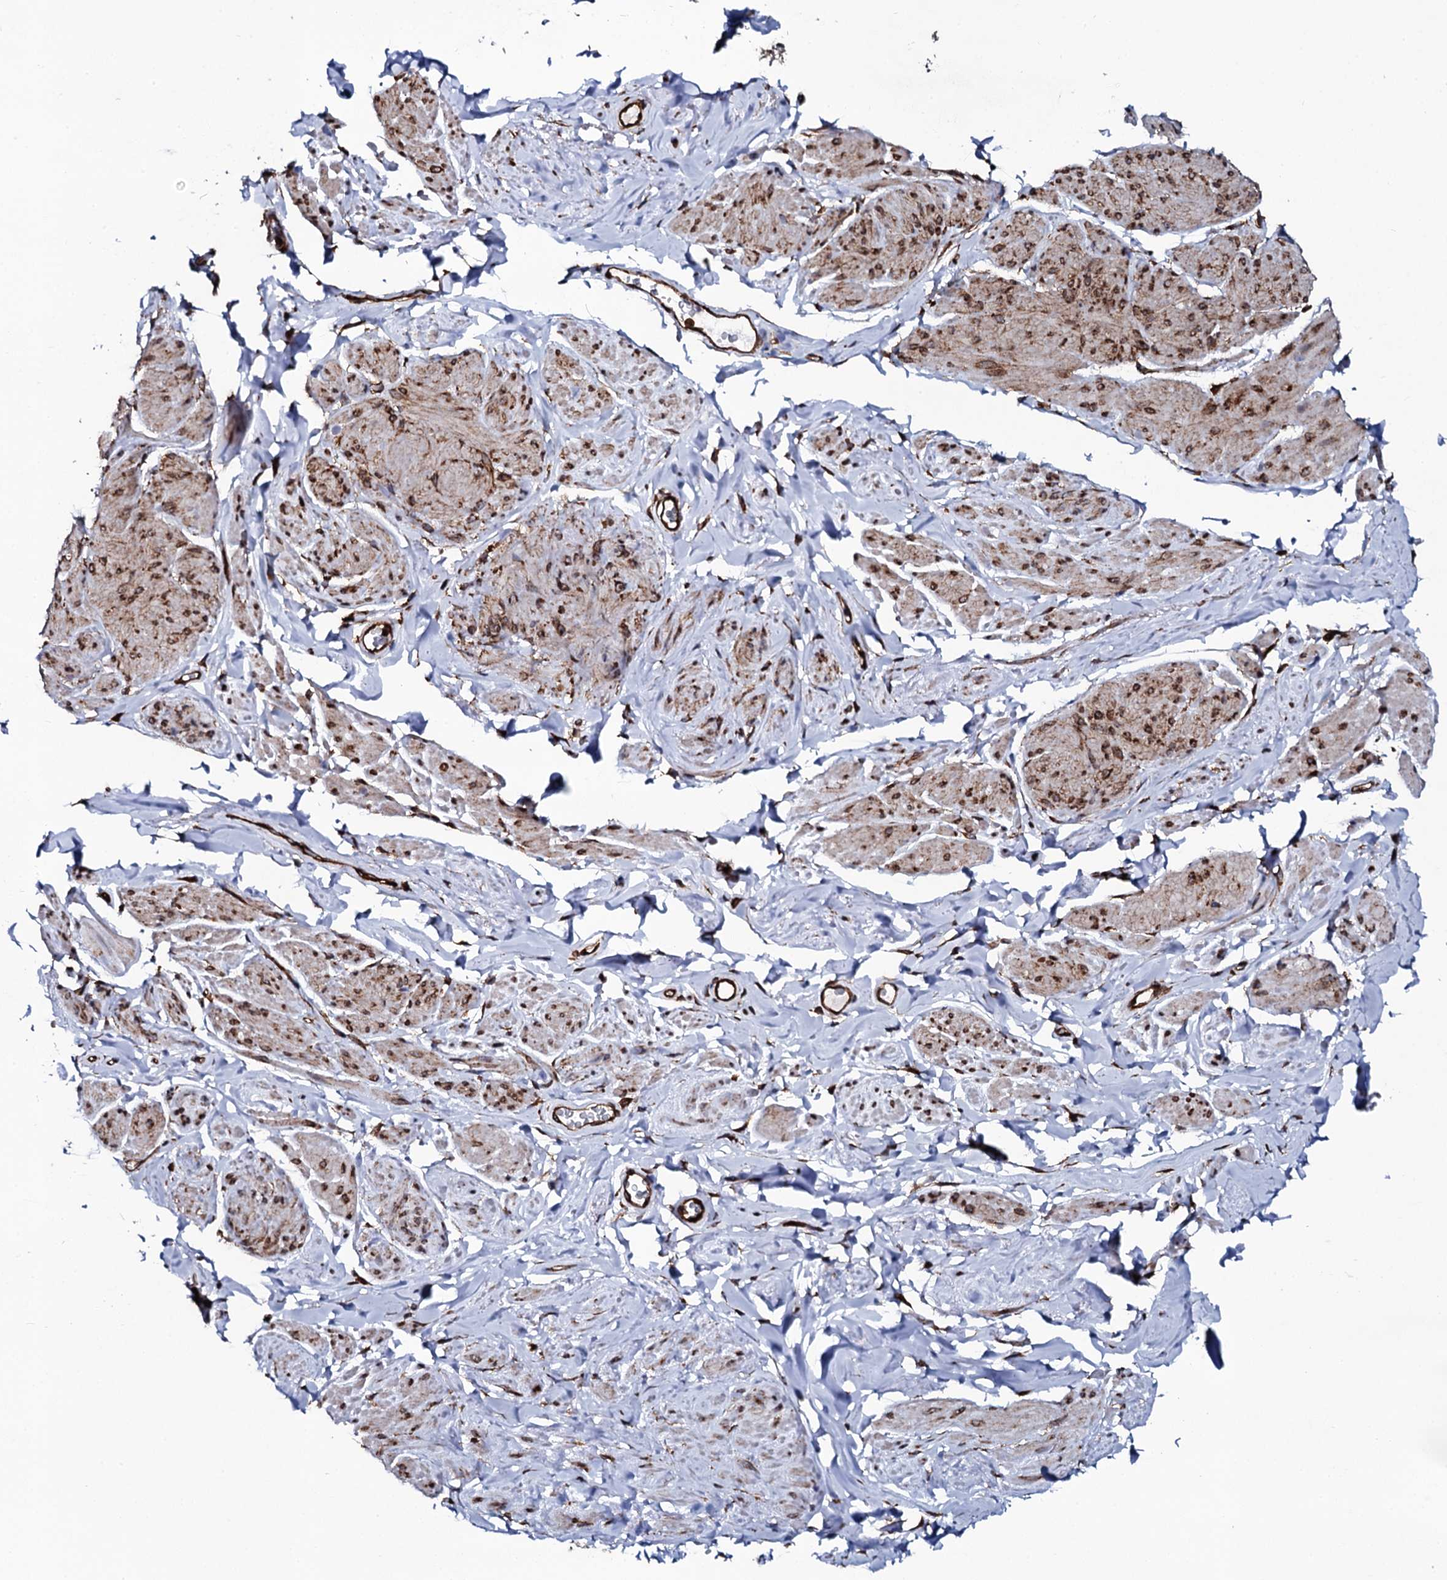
{"staining": {"intensity": "moderate", "quantity": "25%-75%", "location": "cytoplasmic/membranous"}, "tissue": "smooth muscle", "cell_type": "Smooth muscle cells", "image_type": "normal", "snomed": [{"axis": "morphology", "description": "Normal tissue, NOS"}, {"axis": "topography", "description": "Smooth muscle"}, {"axis": "topography", "description": "Peripheral nerve tissue"}], "caption": "The immunohistochemical stain shows moderate cytoplasmic/membranous positivity in smooth muscle cells of normal smooth muscle.", "gene": "SPTY2D1", "patient": {"sex": "male", "age": 69}}